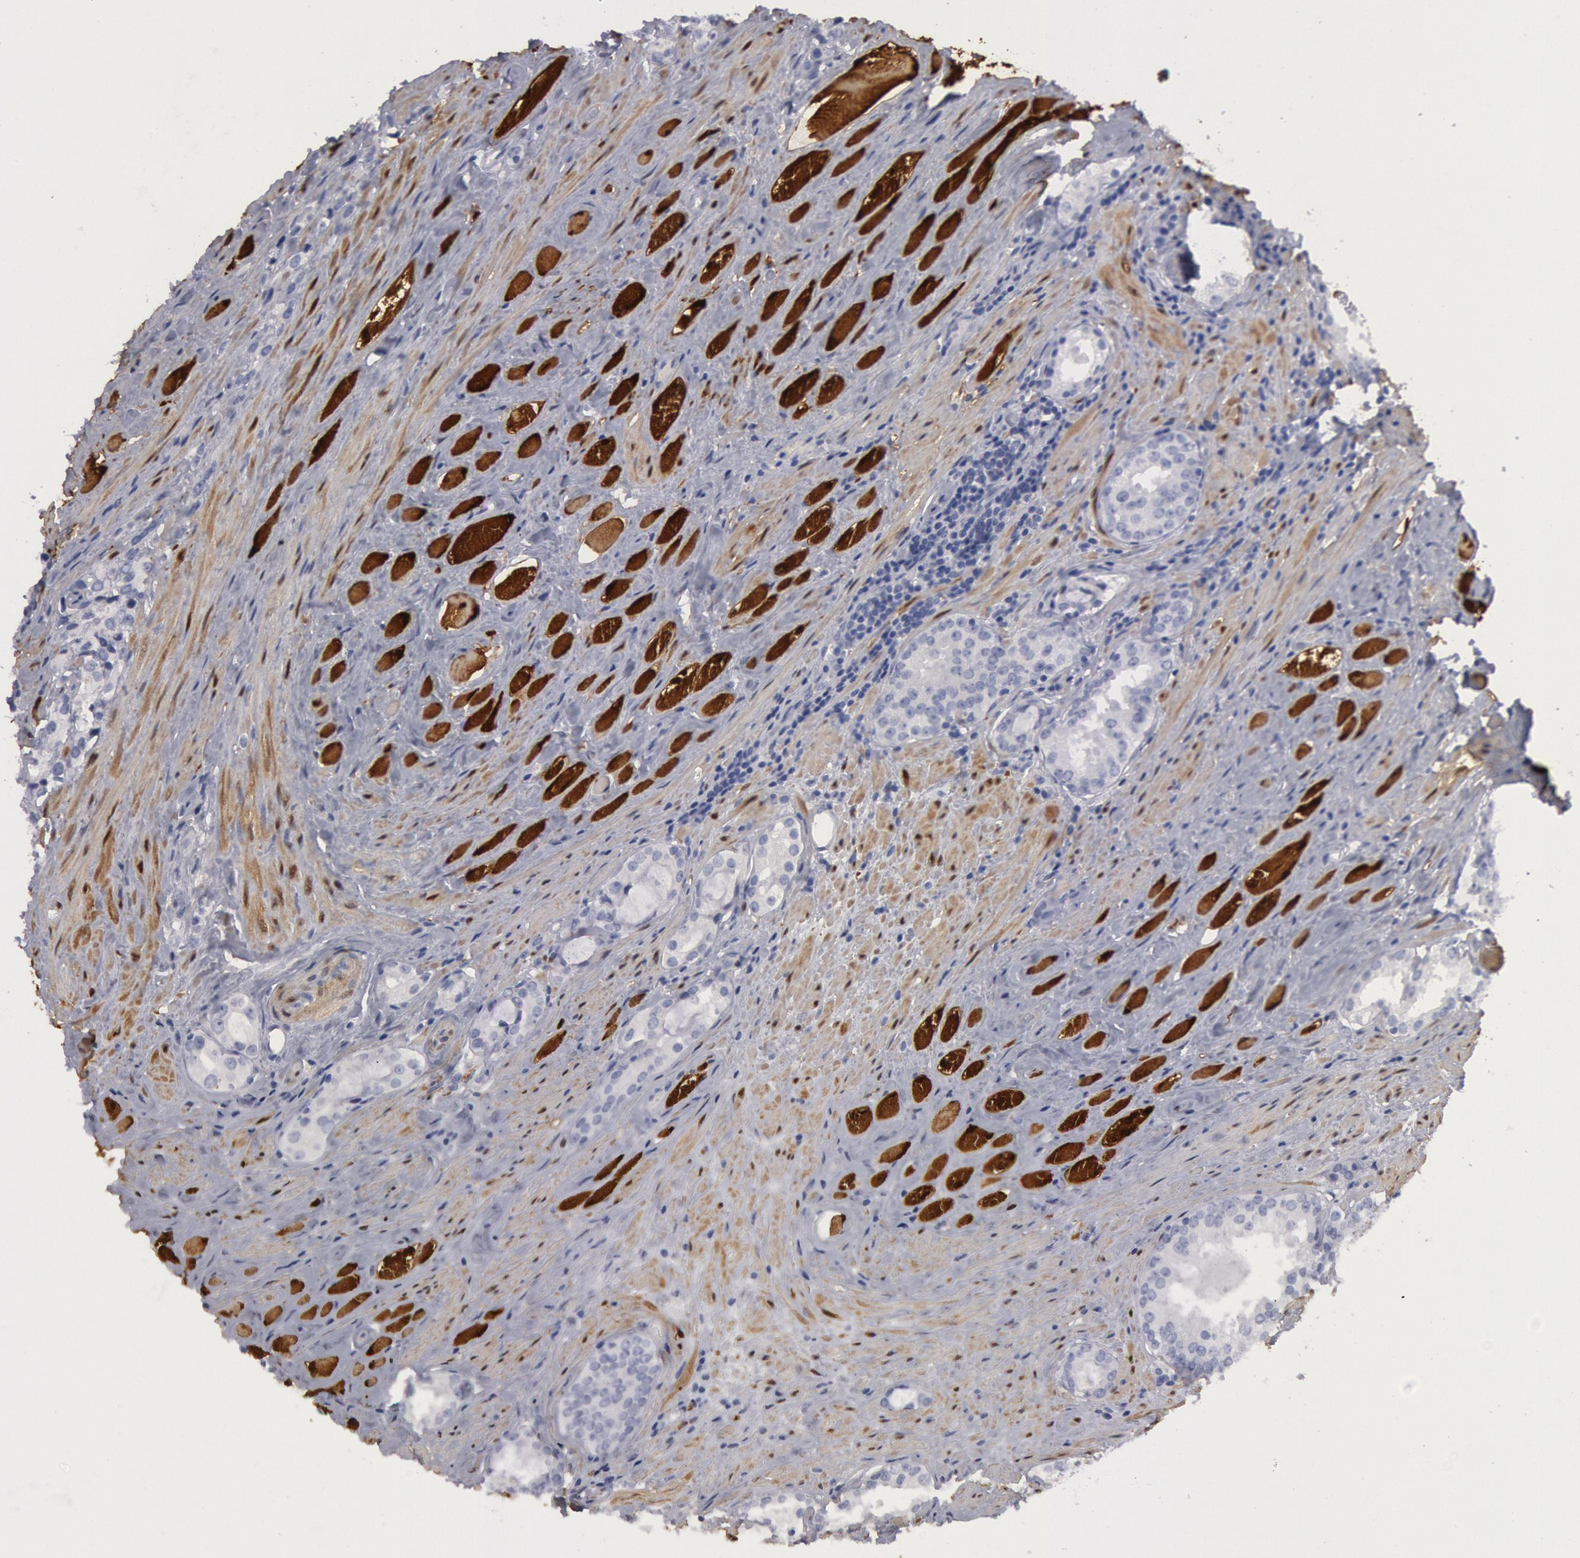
{"staining": {"intensity": "negative", "quantity": "none", "location": "none"}, "tissue": "prostate cancer", "cell_type": "Tumor cells", "image_type": "cancer", "snomed": [{"axis": "morphology", "description": "Adenocarcinoma, Medium grade"}, {"axis": "topography", "description": "Prostate"}], "caption": "Immunohistochemistry photomicrograph of neoplastic tissue: human prostate cancer stained with DAB (3,3'-diaminobenzidine) shows no significant protein expression in tumor cells.", "gene": "FHL1", "patient": {"sex": "male", "age": 73}}